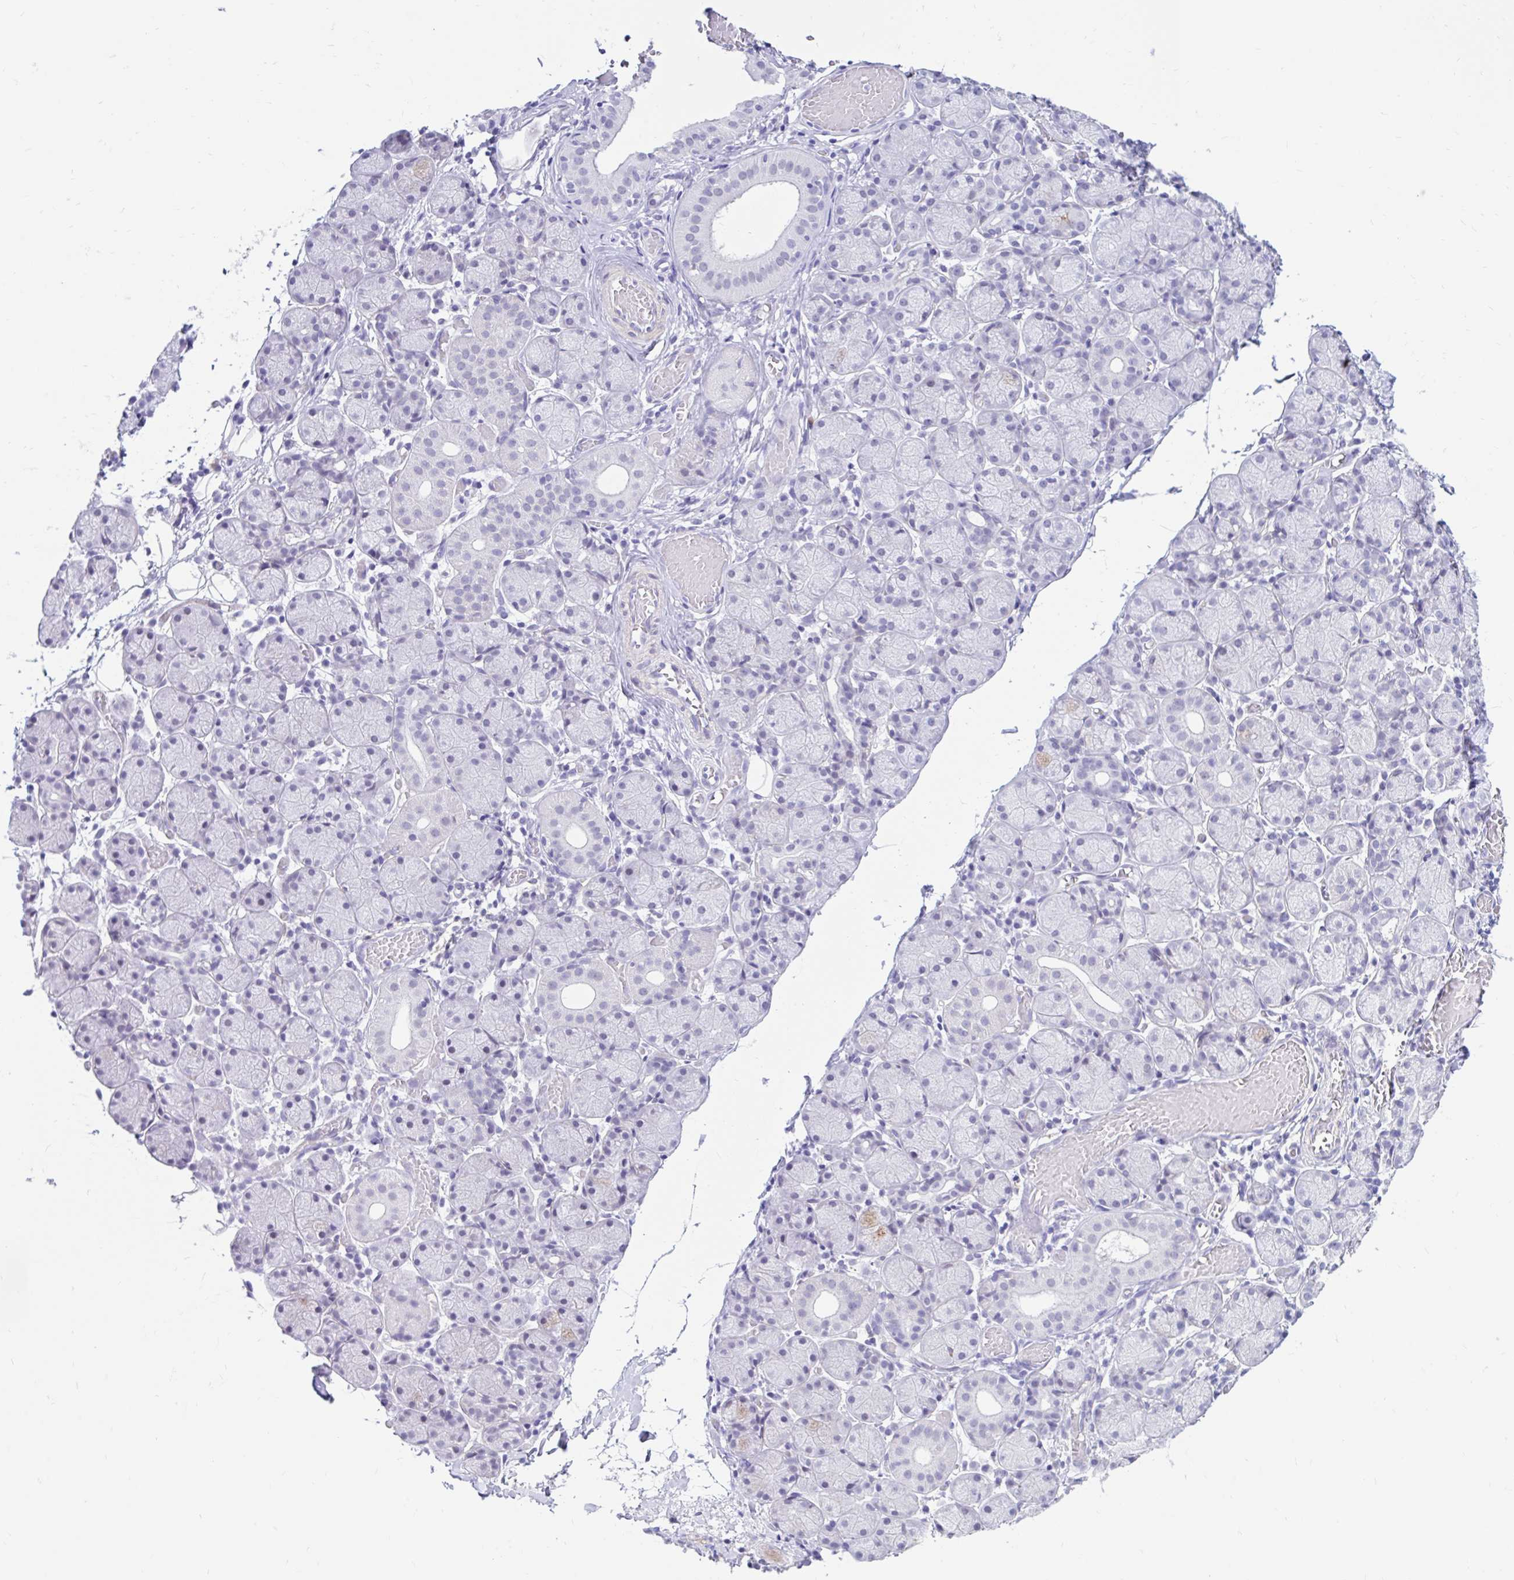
{"staining": {"intensity": "weak", "quantity": "<25%", "location": "cytoplasmic/membranous"}, "tissue": "salivary gland", "cell_type": "Glandular cells", "image_type": "normal", "snomed": [{"axis": "morphology", "description": "Normal tissue, NOS"}, {"axis": "topography", "description": "Salivary gland"}], "caption": "Immunohistochemical staining of unremarkable salivary gland demonstrates no significant staining in glandular cells.", "gene": "DCAF17", "patient": {"sex": "female", "age": 24}}